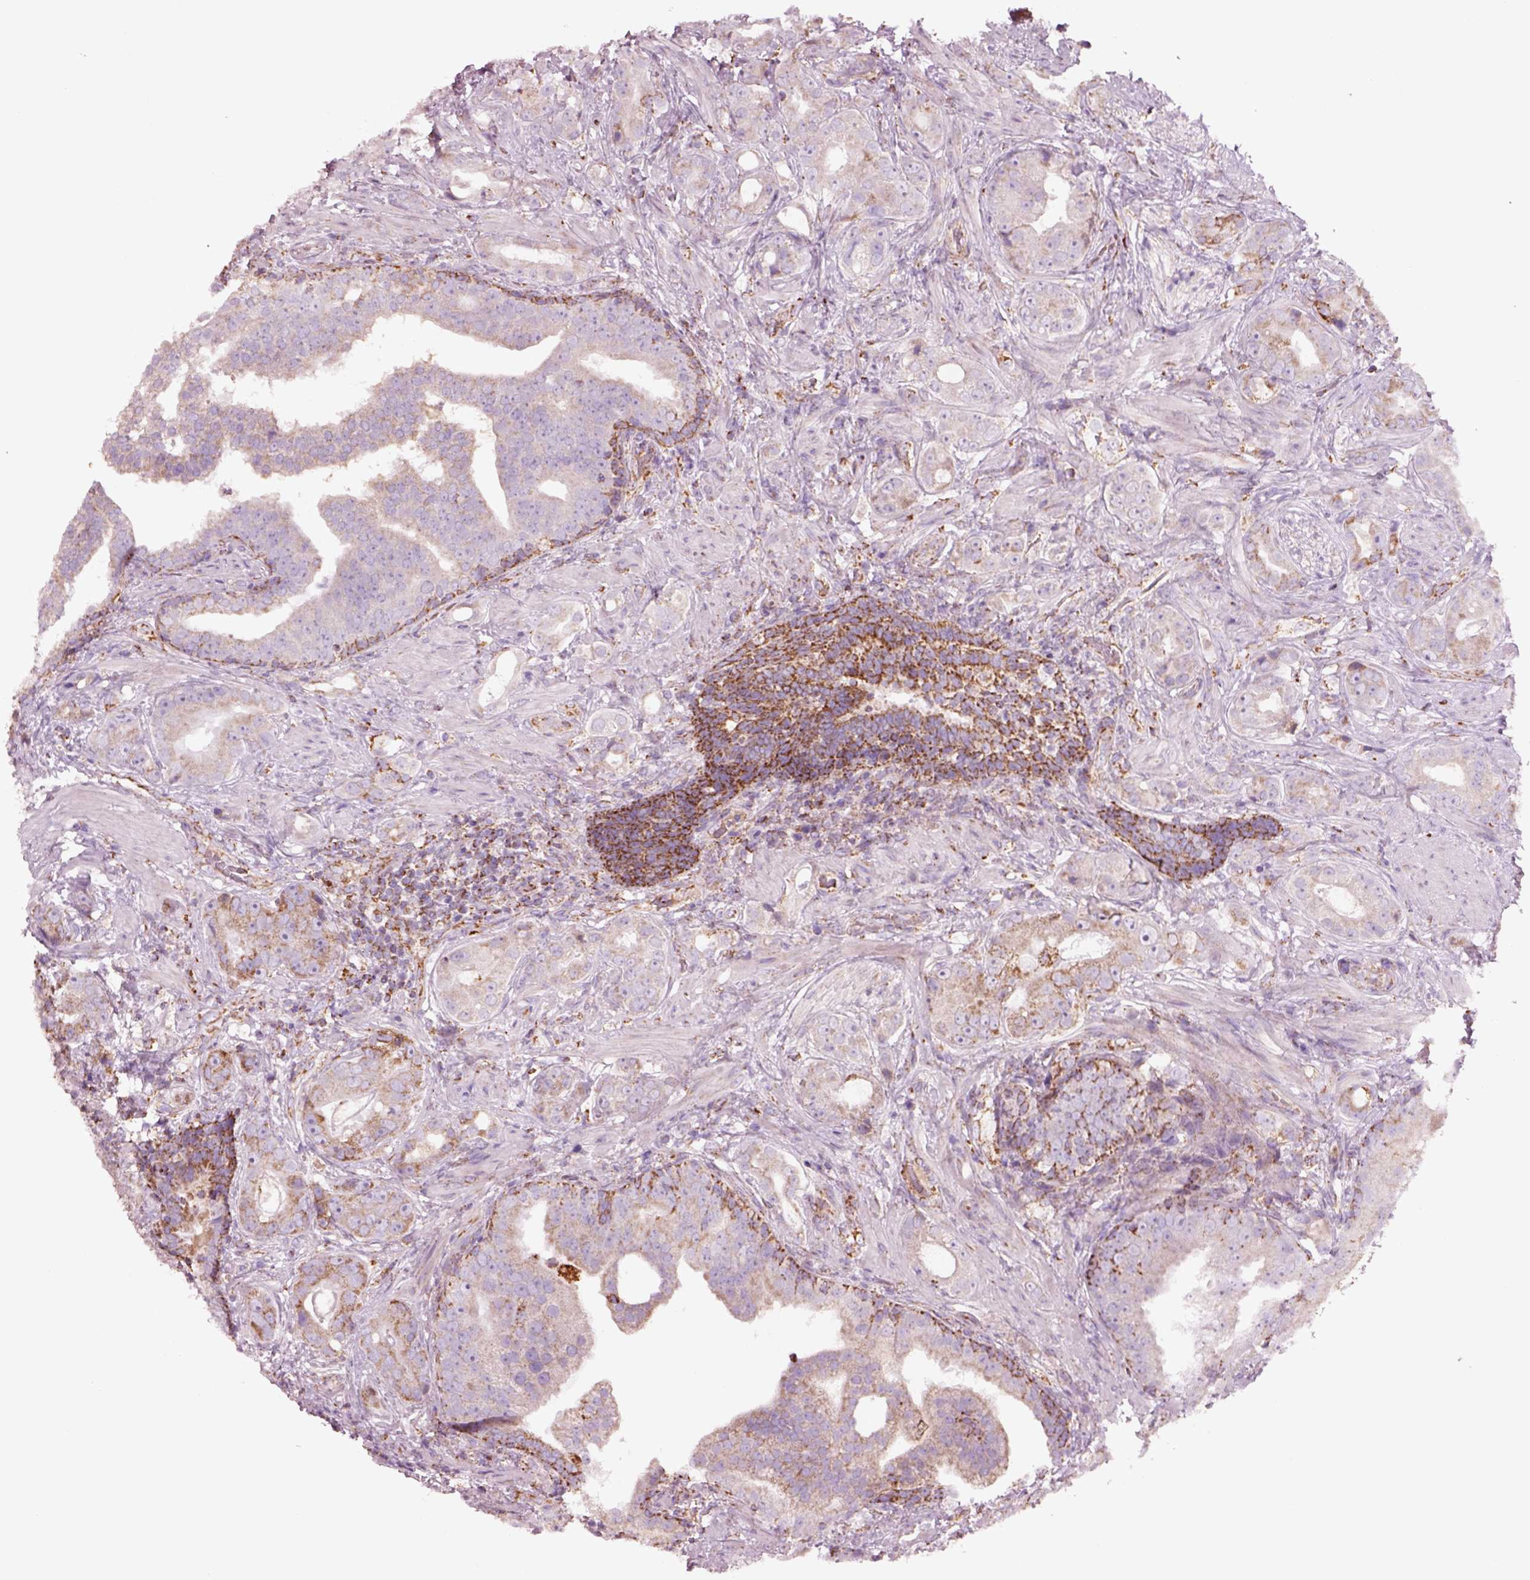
{"staining": {"intensity": "weak", "quantity": ">75%", "location": "cytoplasmic/membranous"}, "tissue": "prostate cancer", "cell_type": "Tumor cells", "image_type": "cancer", "snomed": [{"axis": "morphology", "description": "Adenocarcinoma, NOS"}, {"axis": "topography", "description": "Prostate"}], "caption": "Prostate cancer tissue shows weak cytoplasmic/membranous staining in about >75% of tumor cells, visualized by immunohistochemistry.", "gene": "SLC25A24", "patient": {"sex": "male", "age": 57}}